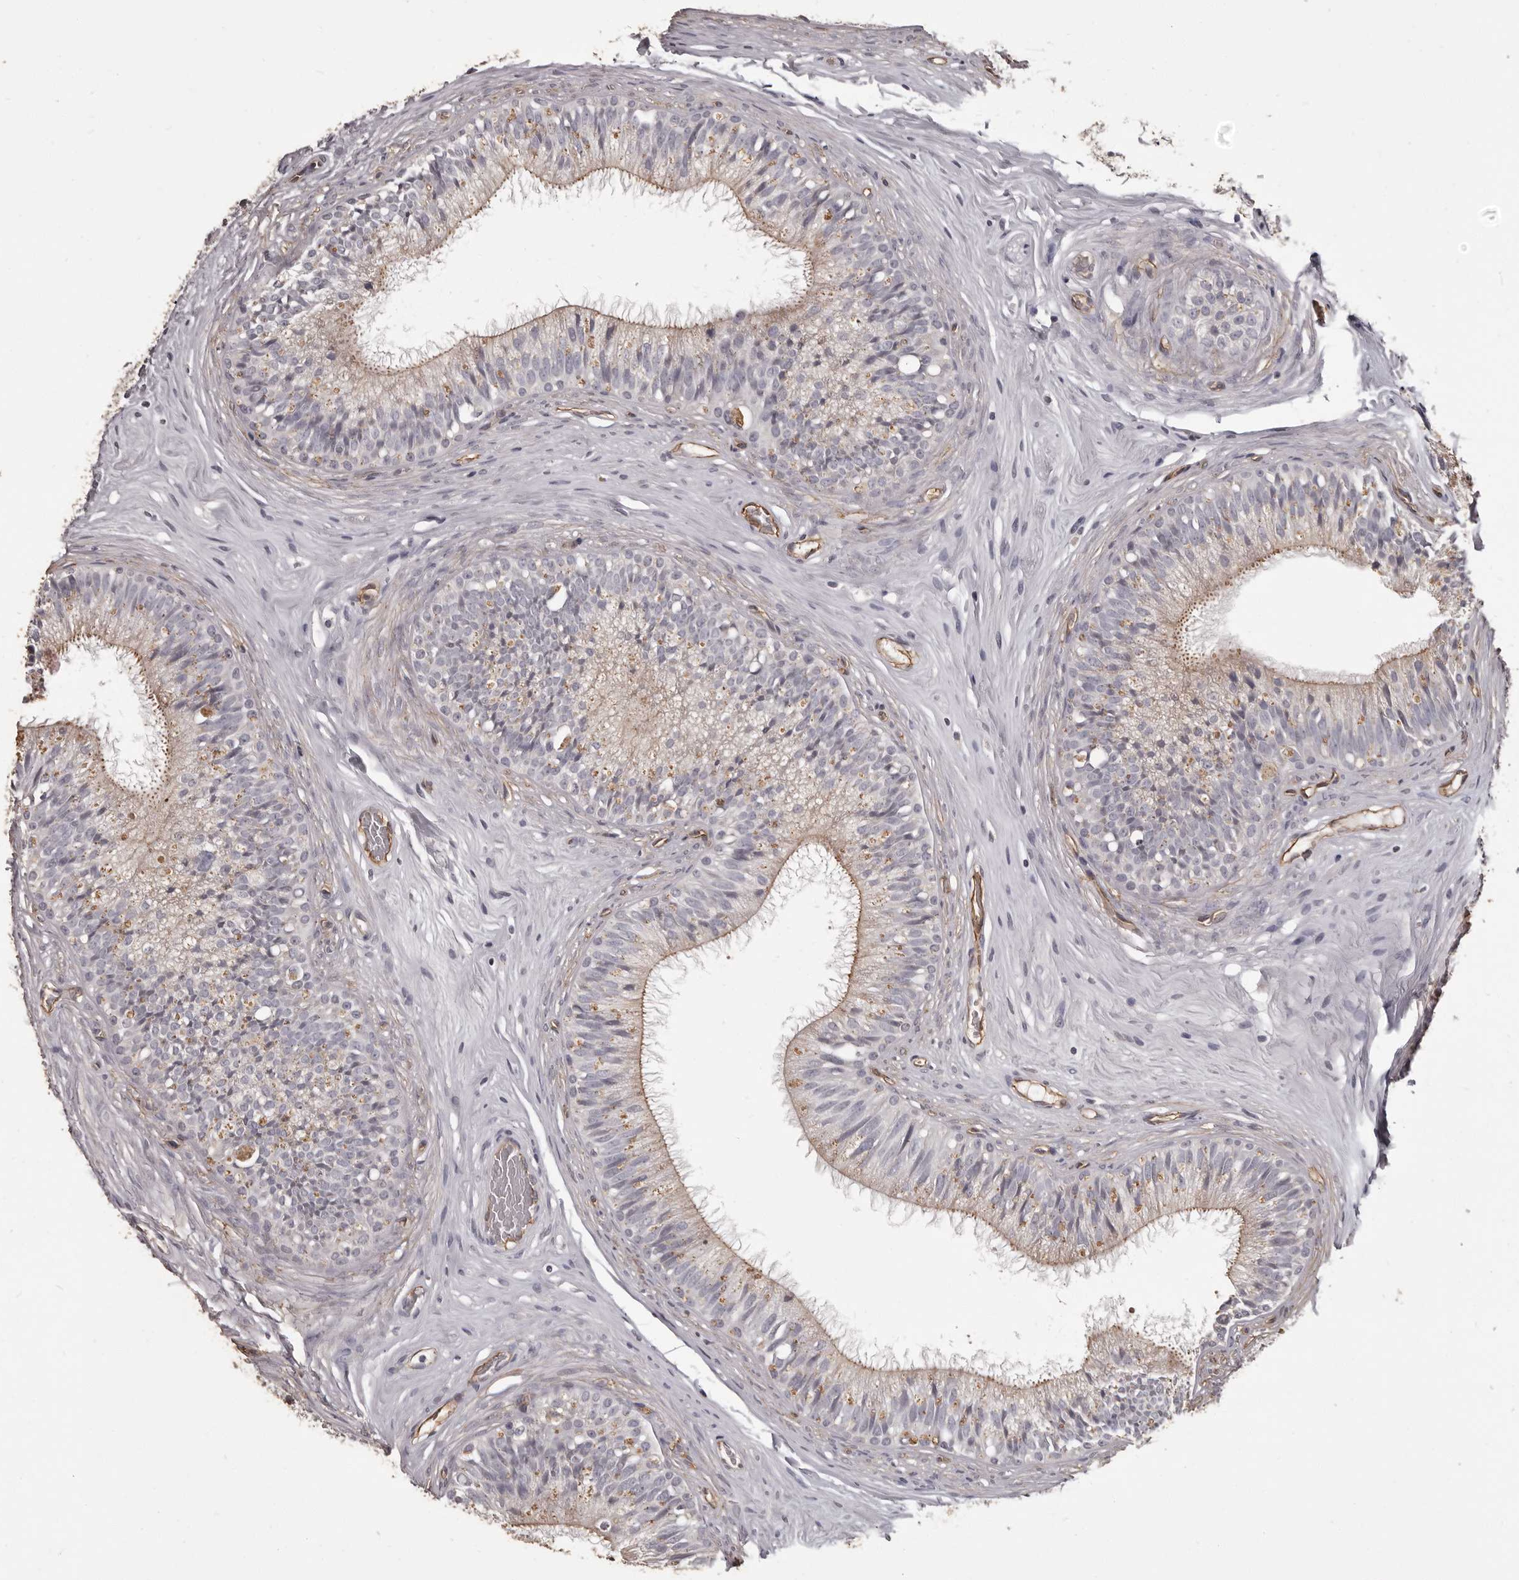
{"staining": {"intensity": "weak", "quantity": "<25%", "location": "cytoplasmic/membranous"}, "tissue": "epididymis", "cell_type": "Glandular cells", "image_type": "normal", "snomed": [{"axis": "morphology", "description": "Normal tissue, NOS"}, {"axis": "topography", "description": "Epididymis"}], "caption": "Micrograph shows no protein staining in glandular cells of benign epididymis.", "gene": "GPR78", "patient": {"sex": "male", "age": 29}}